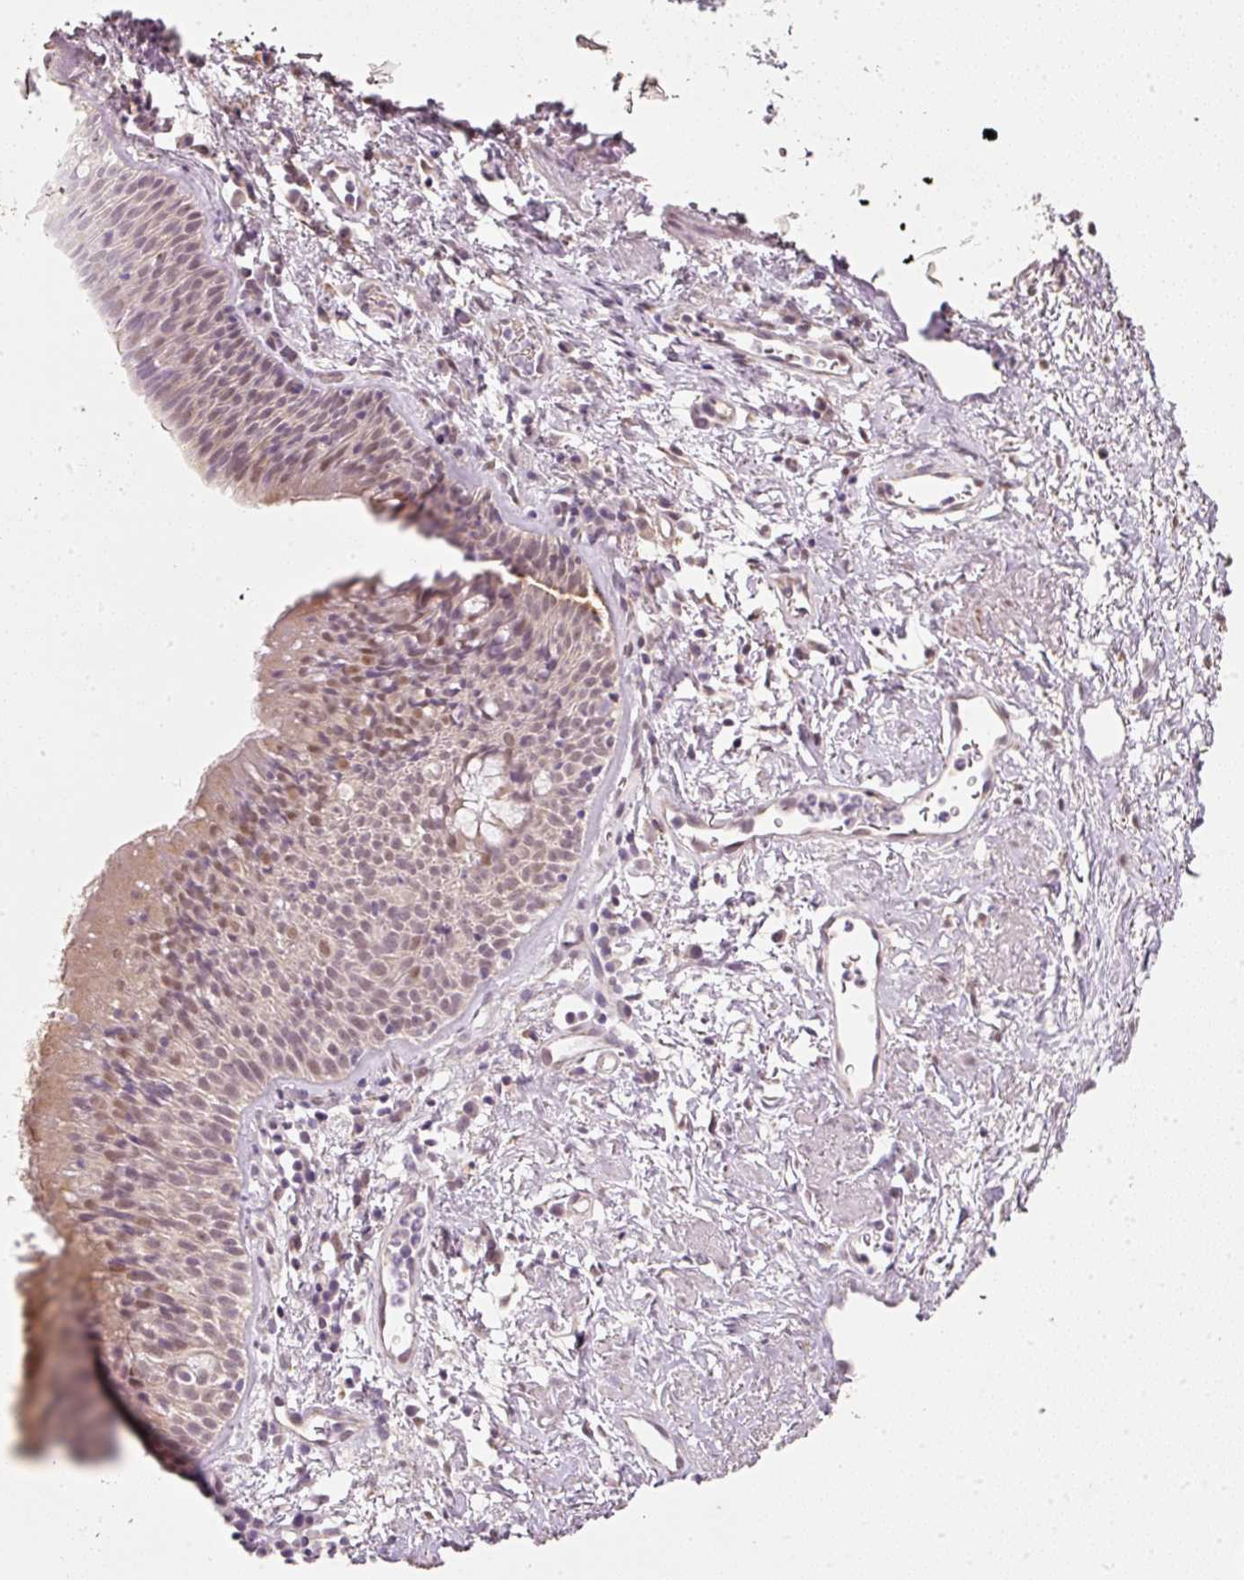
{"staining": {"intensity": "moderate", "quantity": "25%-75%", "location": "nuclear"}, "tissue": "nasopharynx", "cell_type": "Respiratory epithelial cells", "image_type": "normal", "snomed": [{"axis": "morphology", "description": "Normal tissue, NOS"}, {"axis": "topography", "description": "Cartilage tissue"}, {"axis": "topography", "description": "Nasopharynx"}, {"axis": "topography", "description": "Thyroid gland"}], "caption": "Human nasopharynx stained with a protein marker shows moderate staining in respiratory epithelial cells.", "gene": "FSTL3", "patient": {"sex": "male", "age": 63}}